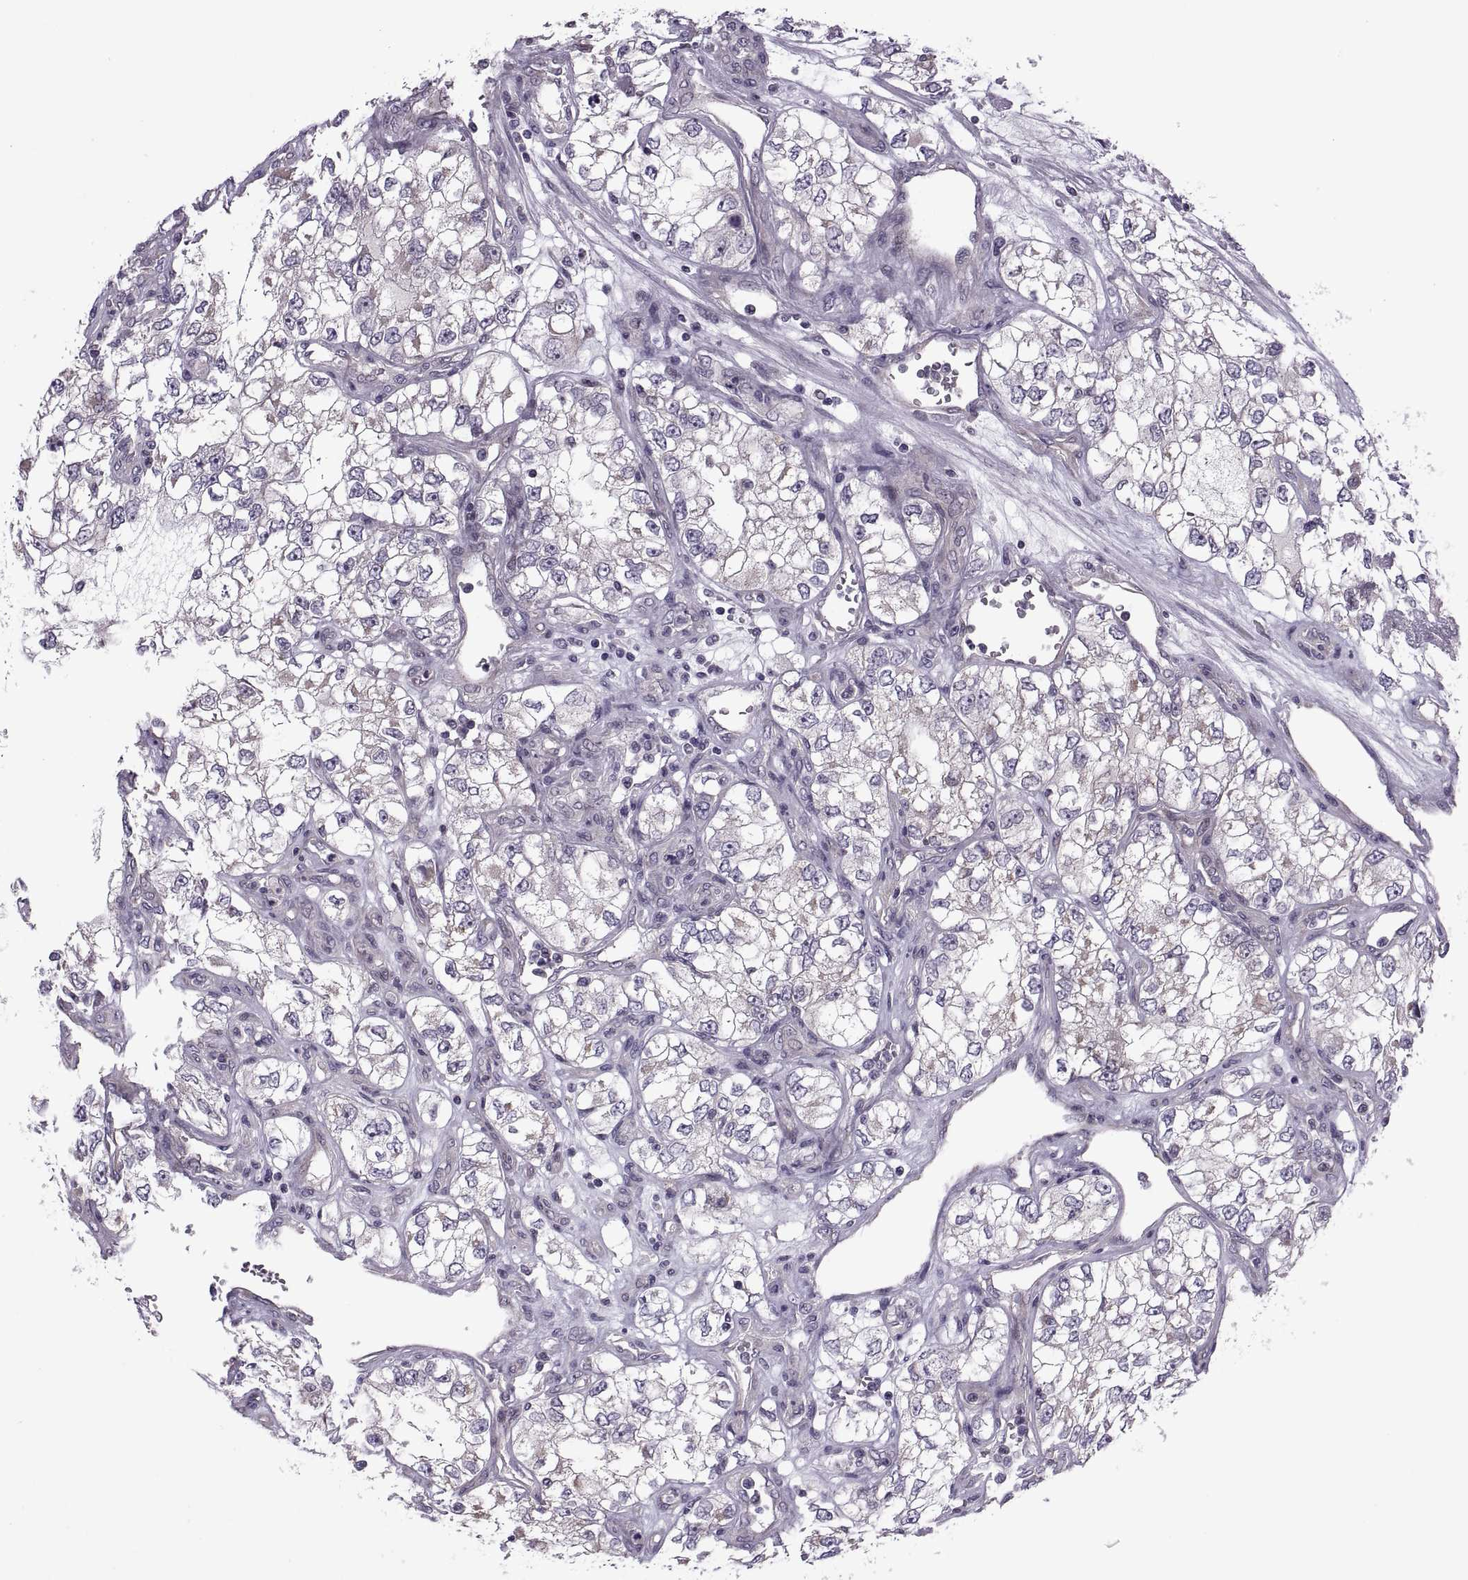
{"staining": {"intensity": "negative", "quantity": "none", "location": "none"}, "tissue": "renal cancer", "cell_type": "Tumor cells", "image_type": "cancer", "snomed": [{"axis": "morphology", "description": "Adenocarcinoma, NOS"}, {"axis": "topography", "description": "Kidney"}], "caption": "Photomicrograph shows no protein staining in tumor cells of adenocarcinoma (renal) tissue. The staining was performed using DAB to visualize the protein expression in brown, while the nuclei were stained in blue with hematoxylin (Magnification: 20x).", "gene": "ODF3", "patient": {"sex": "female", "age": 59}}